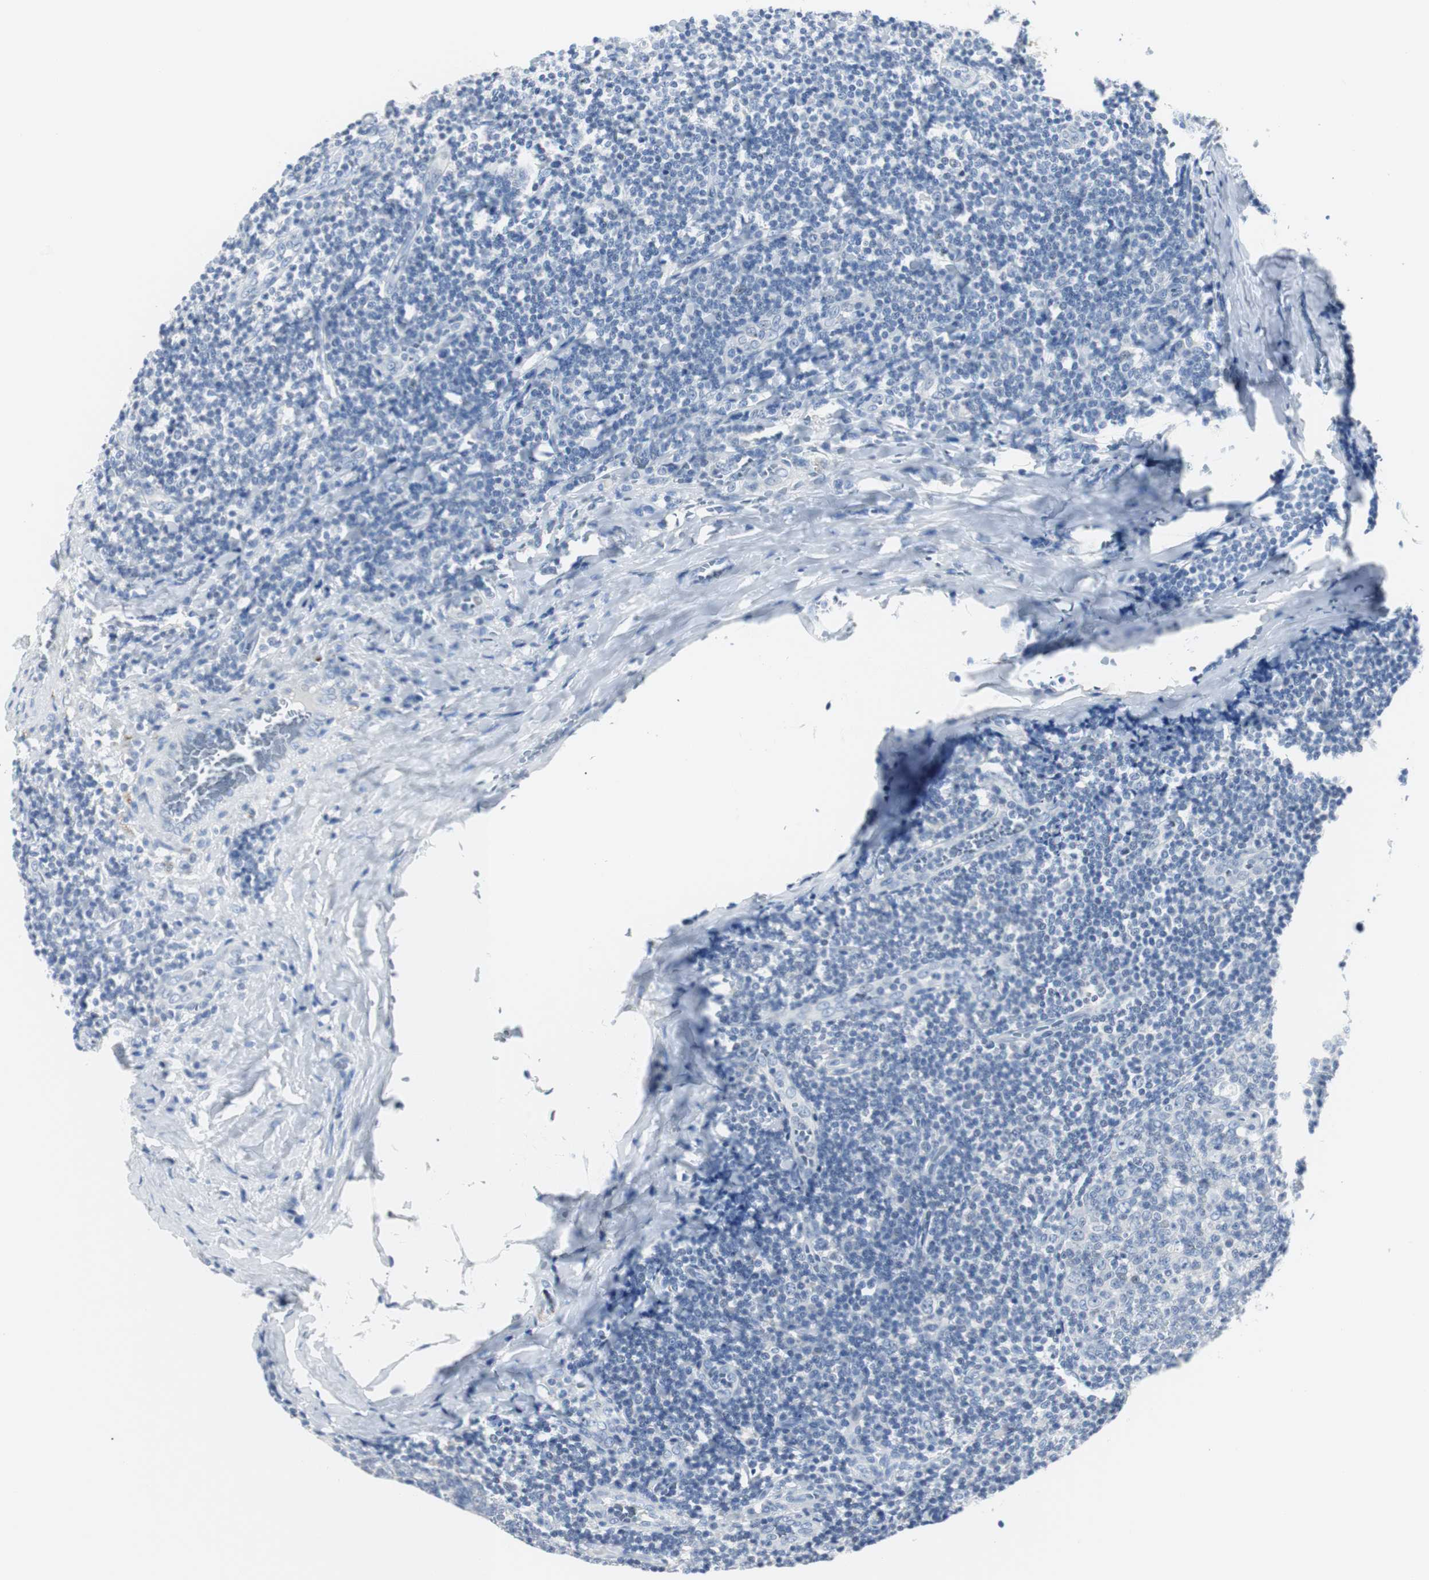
{"staining": {"intensity": "negative", "quantity": "none", "location": "none"}, "tissue": "tonsil", "cell_type": "Germinal center cells", "image_type": "normal", "snomed": [{"axis": "morphology", "description": "Normal tissue, NOS"}, {"axis": "topography", "description": "Tonsil"}], "caption": "This is an IHC photomicrograph of benign human tonsil. There is no expression in germinal center cells.", "gene": "GAP43", "patient": {"sex": "male", "age": 31}}